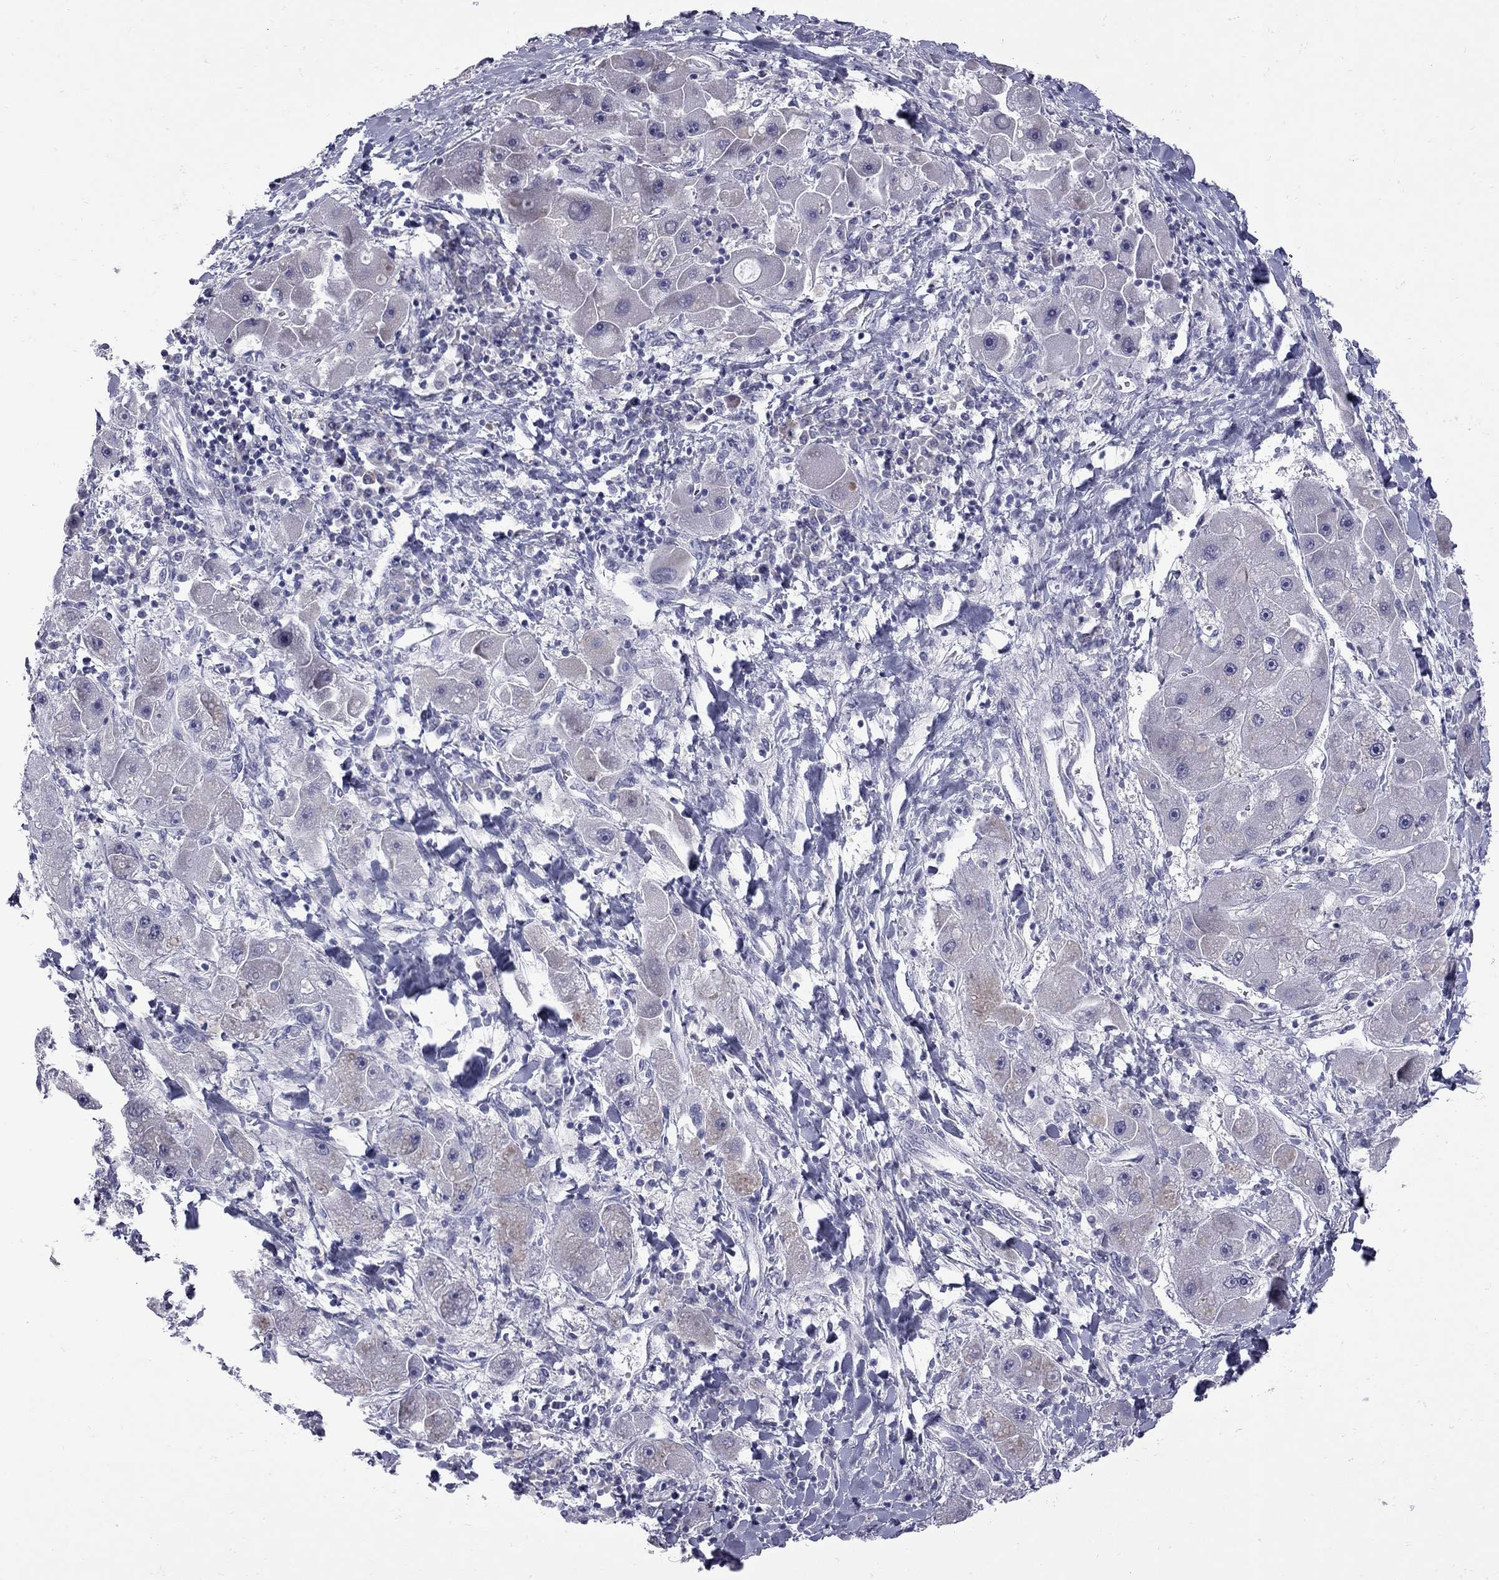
{"staining": {"intensity": "negative", "quantity": "none", "location": "none"}, "tissue": "liver cancer", "cell_type": "Tumor cells", "image_type": "cancer", "snomed": [{"axis": "morphology", "description": "Carcinoma, Hepatocellular, NOS"}, {"axis": "topography", "description": "Liver"}], "caption": "This is an immunohistochemistry (IHC) micrograph of human liver hepatocellular carcinoma. There is no positivity in tumor cells.", "gene": "NRARP", "patient": {"sex": "male", "age": 24}}